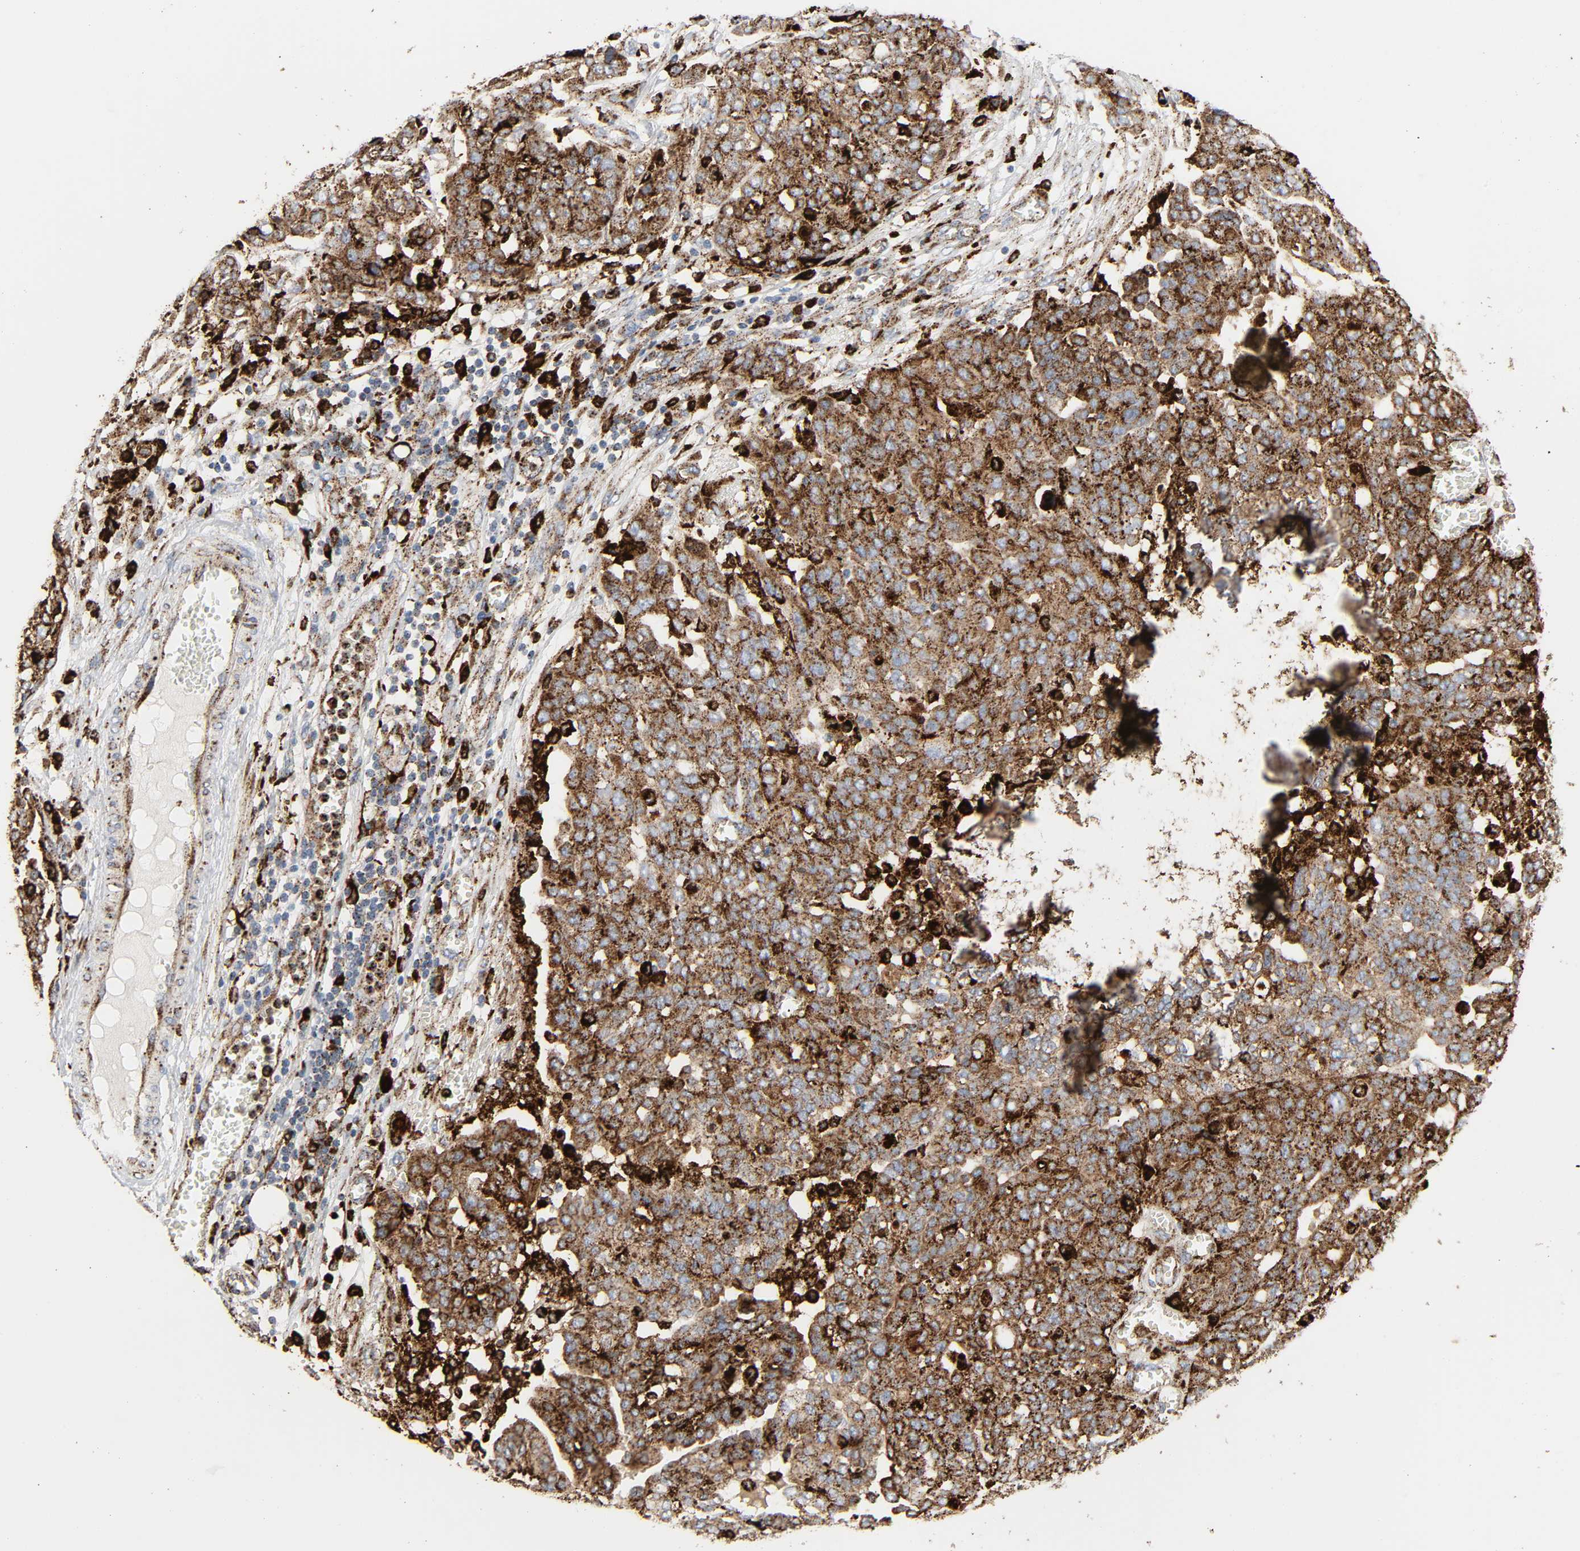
{"staining": {"intensity": "strong", "quantity": ">75%", "location": "cytoplasmic/membranous"}, "tissue": "ovarian cancer", "cell_type": "Tumor cells", "image_type": "cancer", "snomed": [{"axis": "morphology", "description": "Cystadenocarcinoma, serous, NOS"}, {"axis": "topography", "description": "Soft tissue"}, {"axis": "topography", "description": "Ovary"}], "caption": "Ovarian cancer (serous cystadenocarcinoma) stained with DAB immunohistochemistry (IHC) exhibits high levels of strong cytoplasmic/membranous staining in approximately >75% of tumor cells. (DAB IHC, brown staining for protein, blue staining for nuclei).", "gene": "PSAP", "patient": {"sex": "female", "age": 57}}